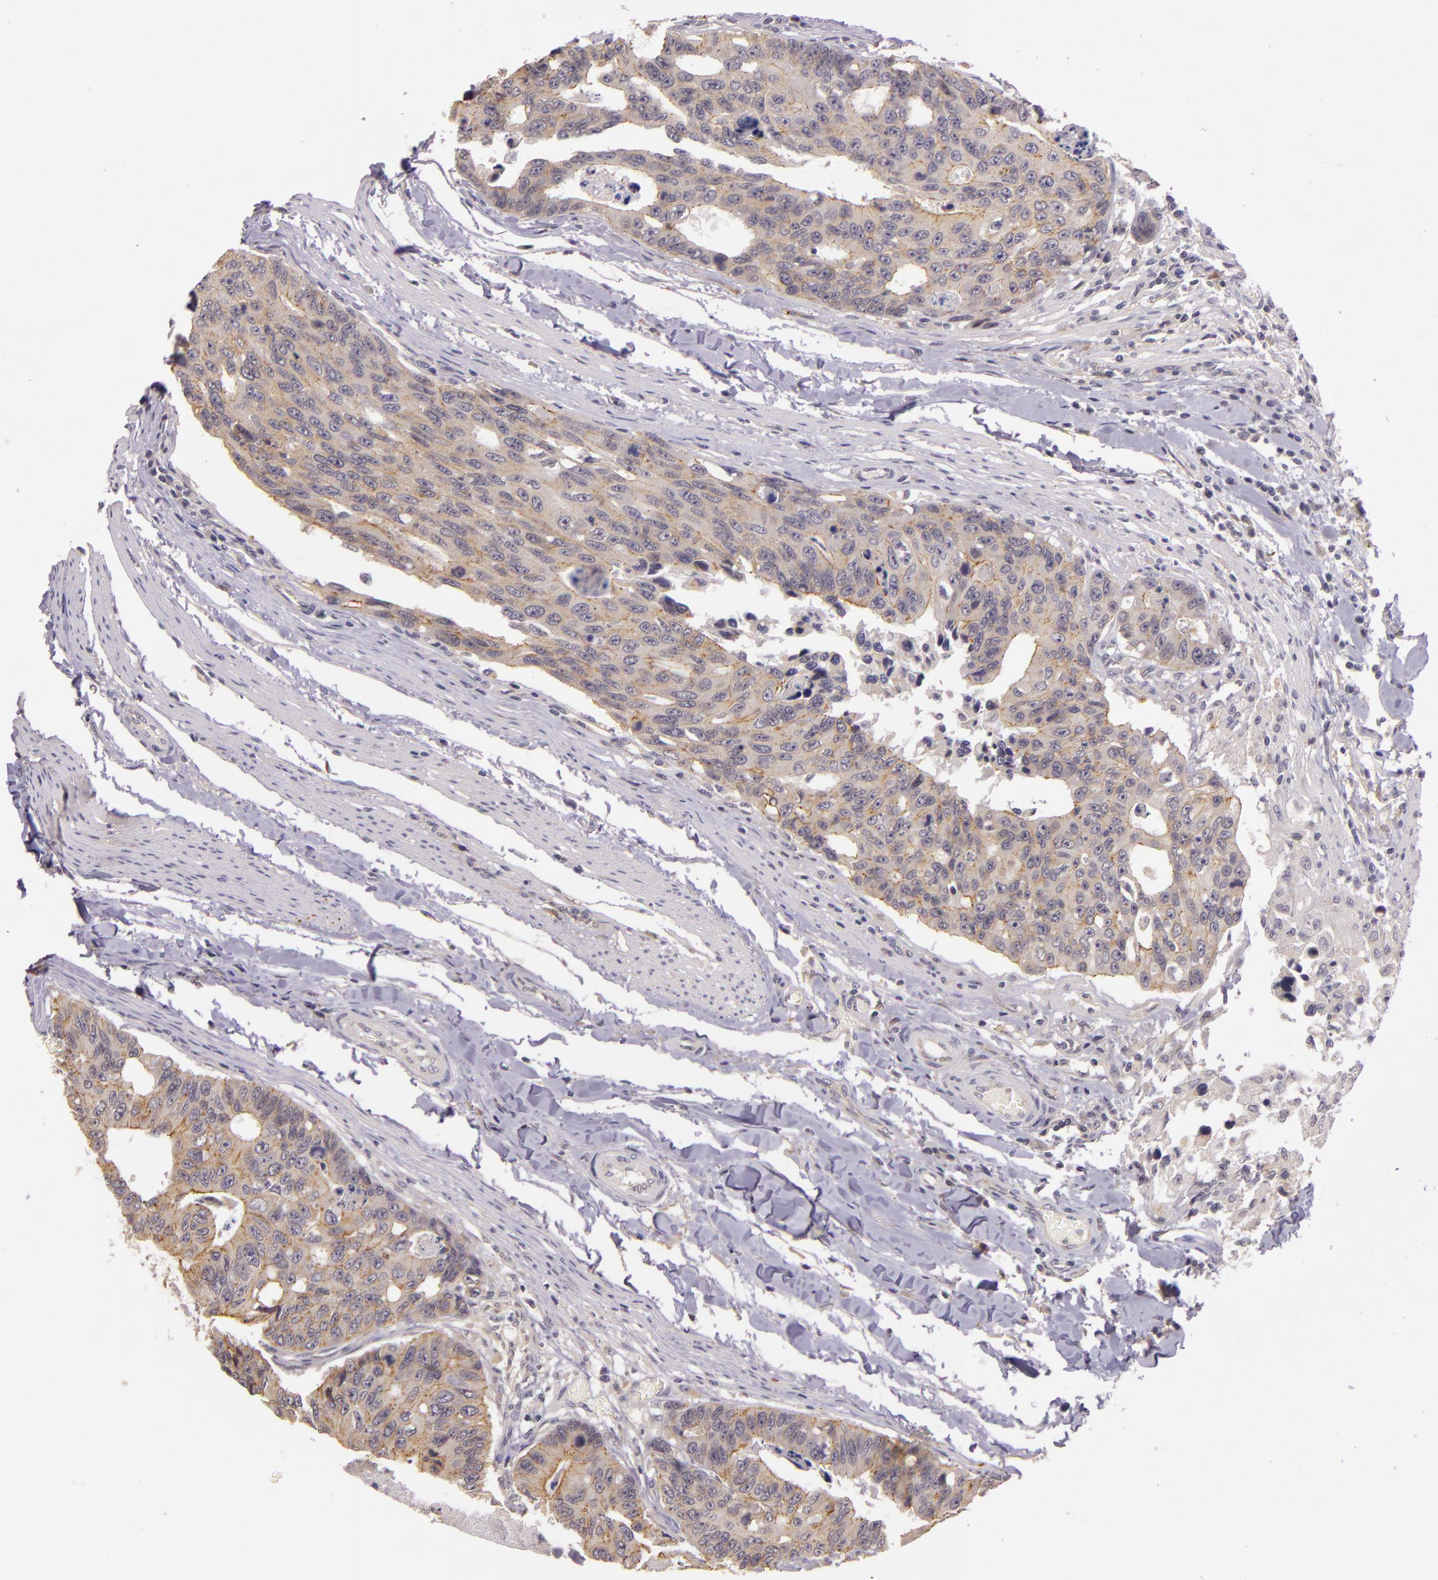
{"staining": {"intensity": "weak", "quantity": ">75%", "location": "cytoplasmic/membranous"}, "tissue": "colorectal cancer", "cell_type": "Tumor cells", "image_type": "cancer", "snomed": [{"axis": "morphology", "description": "Adenocarcinoma, NOS"}, {"axis": "topography", "description": "Colon"}], "caption": "DAB immunohistochemical staining of human colorectal adenocarcinoma reveals weak cytoplasmic/membranous protein positivity in about >75% of tumor cells. (DAB (3,3'-diaminobenzidine) IHC, brown staining for protein, blue staining for nuclei).", "gene": "ARMH4", "patient": {"sex": "female", "age": 86}}